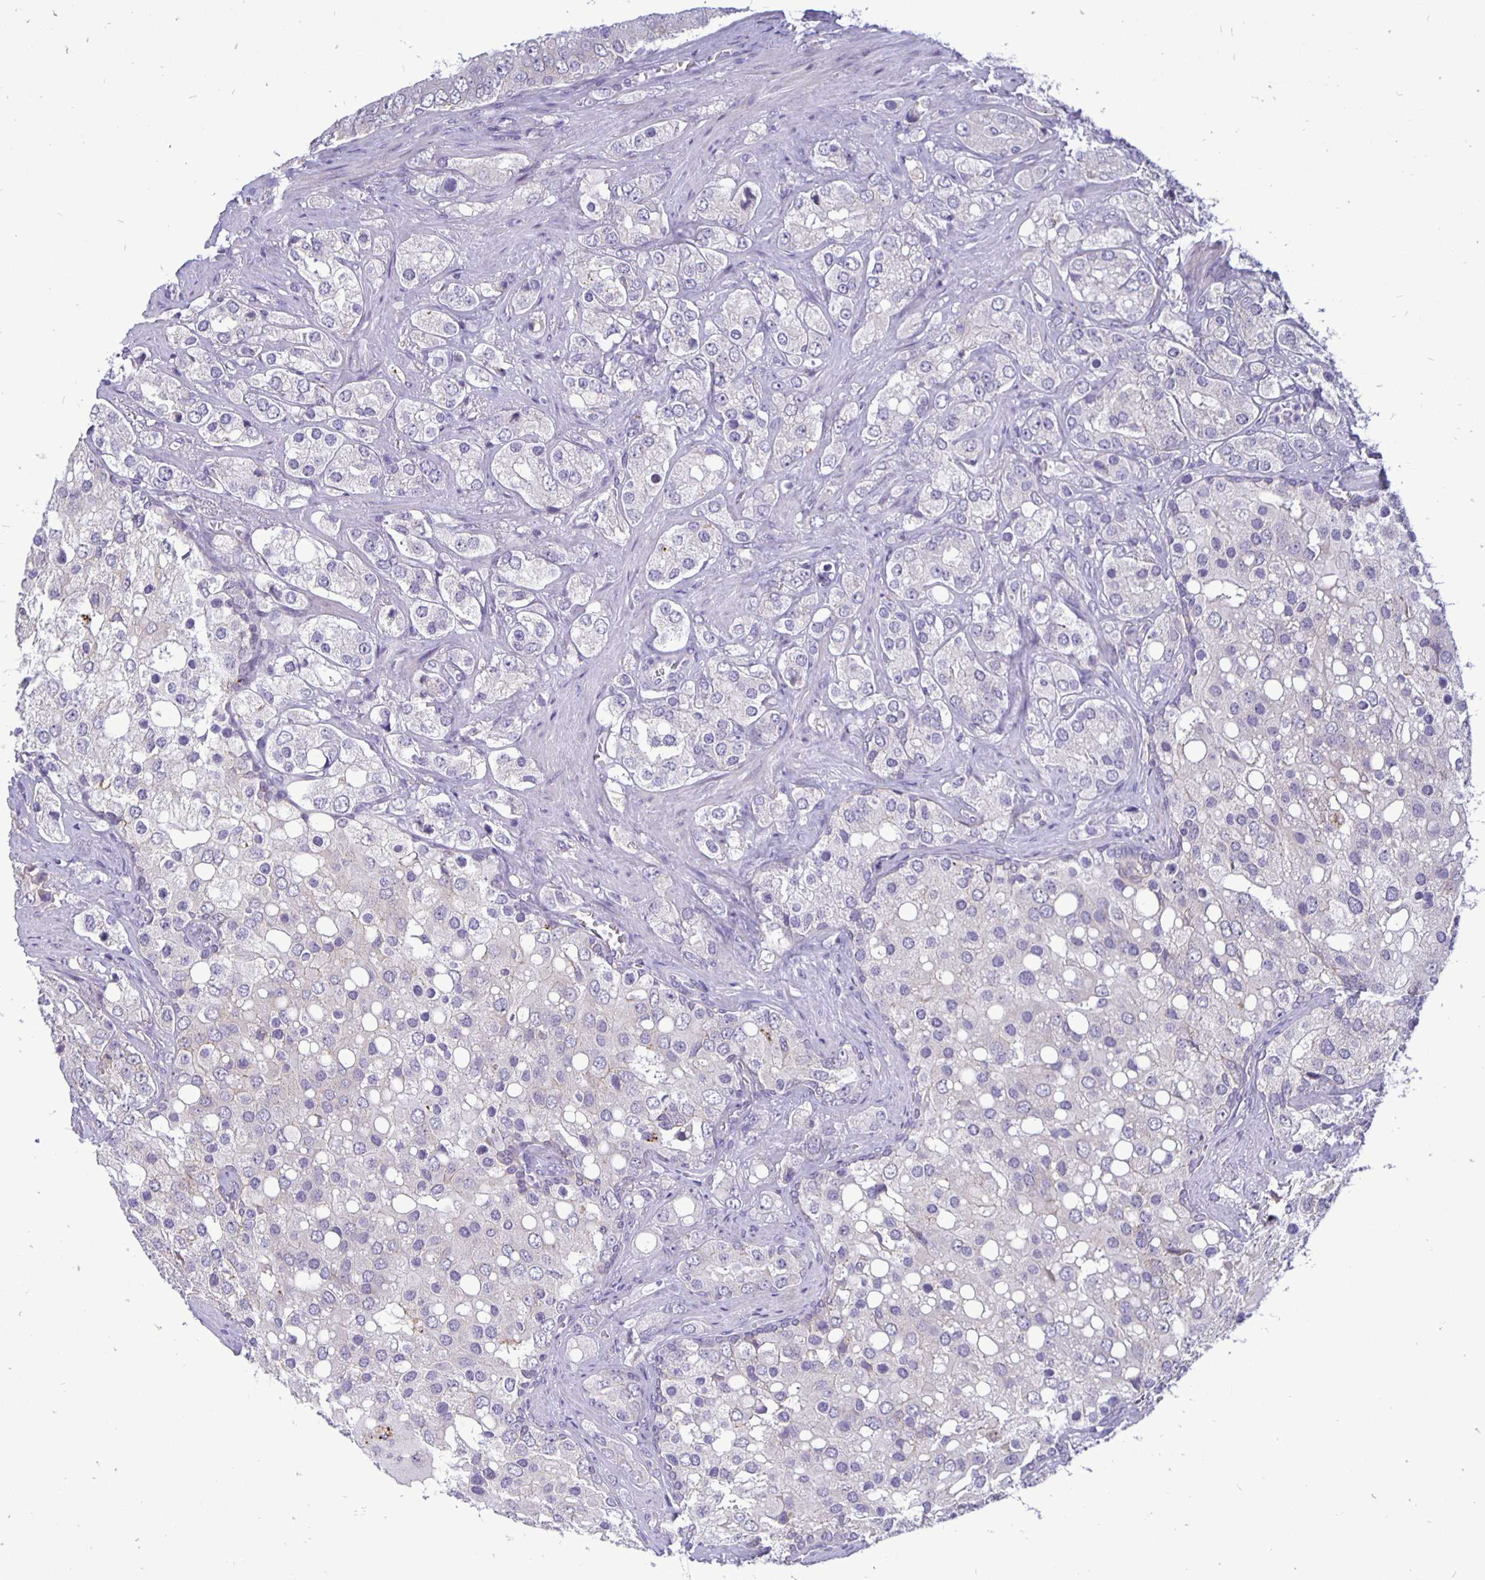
{"staining": {"intensity": "negative", "quantity": "none", "location": "none"}, "tissue": "prostate cancer", "cell_type": "Tumor cells", "image_type": "cancer", "snomed": [{"axis": "morphology", "description": "Adenocarcinoma, High grade"}, {"axis": "topography", "description": "Prostate"}], "caption": "DAB immunohistochemical staining of human prostate cancer (adenocarcinoma (high-grade)) exhibits no significant positivity in tumor cells.", "gene": "ERBB2", "patient": {"sex": "male", "age": 67}}